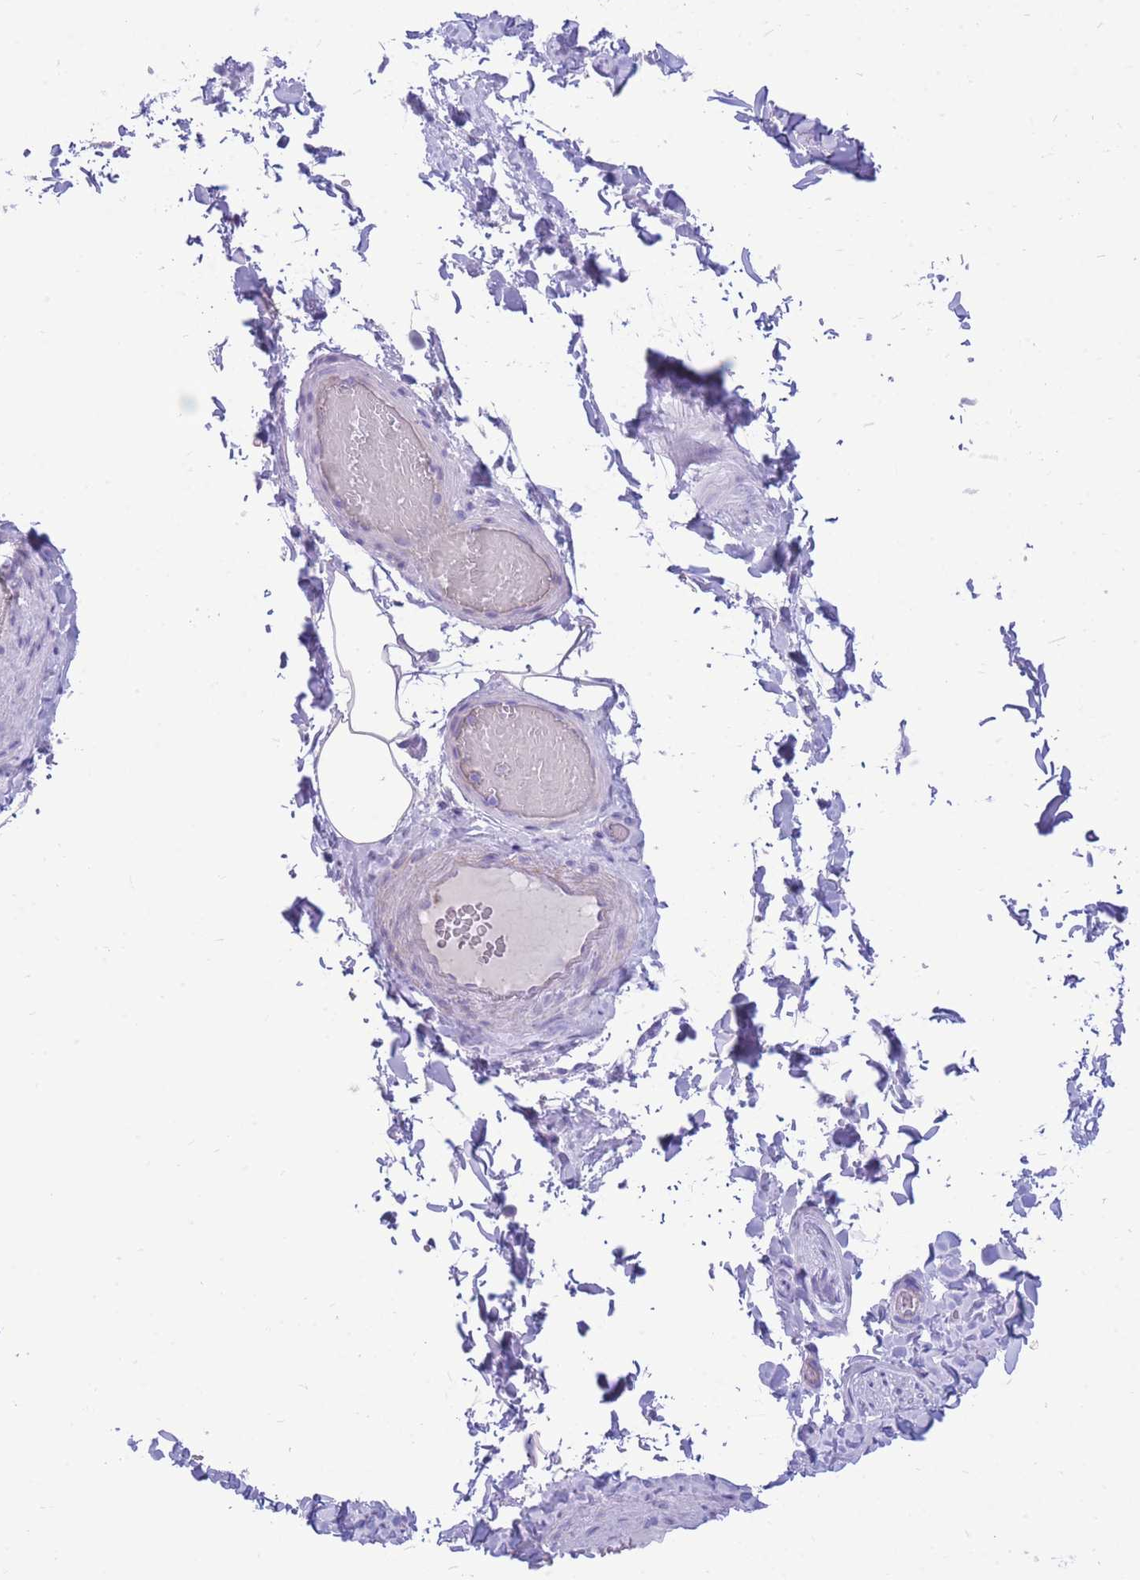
{"staining": {"intensity": "negative", "quantity": "none", "location": "none"}, "tissue": "adipose tissue", "cell_type": "Adipocytes", "image_type": "normal", "snomed": [{"axis": "morphology", "description": "Normal tissue, NOS"}, {"axis": "topography", "description": "Soft tissue"}, {"axis": "topography", "description": "Vascular tissue"}, {"axis": "topography", "description": "Peripheral nerve tissue"}], "caption": "Protein analysis of normal adipose tissue shows no significant expression in adipocytes.", "gene": "ZFP62", "patient": {"sex": "male", "age": 32}}